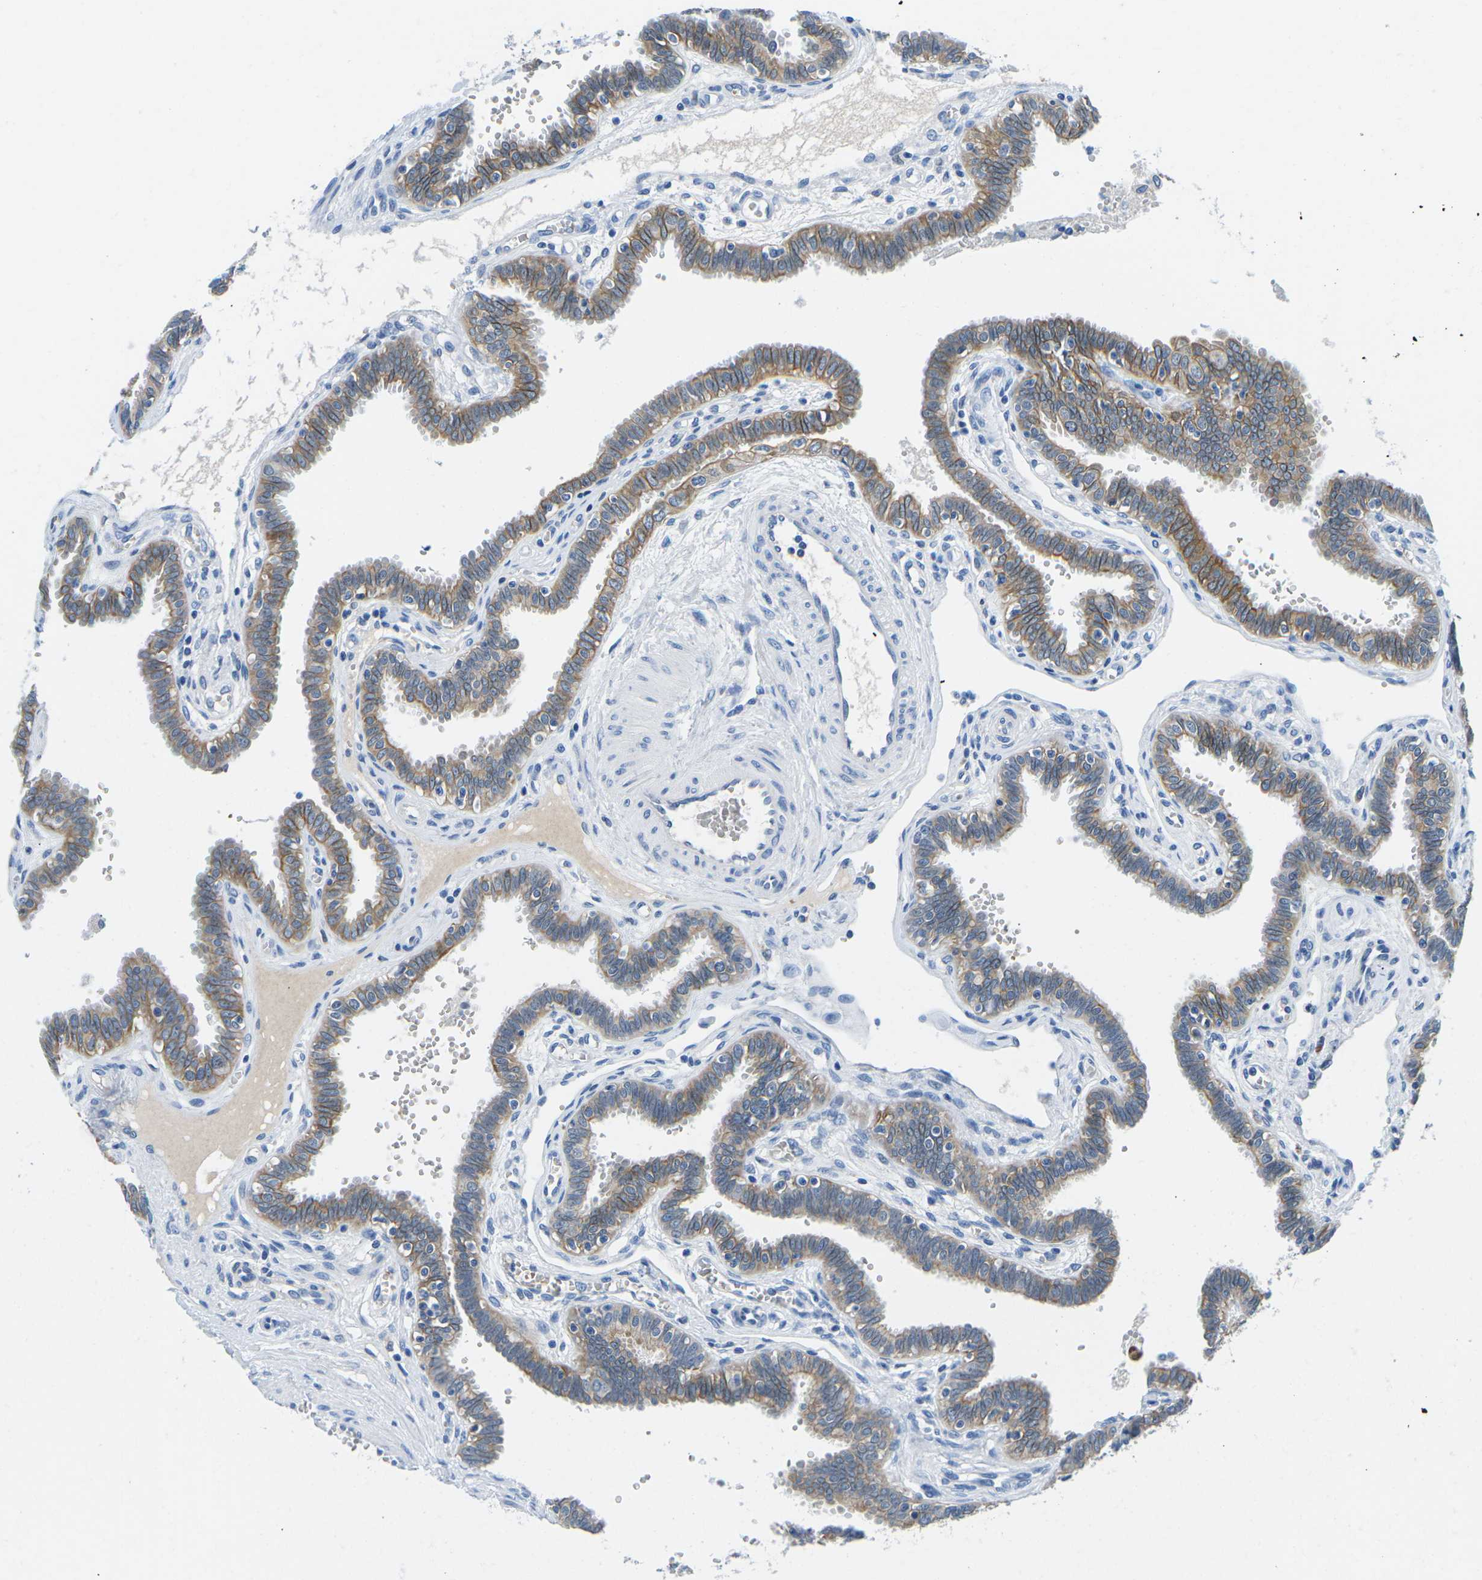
{"staining": {"intensity": "moderate", "quantity": ">75%", "location": "cytoplasmic/membranous"}, "tissue": "fallopian tube", "cell_type": "Glandular cells", "image_type": "normal", "snomed": [{"axis": "morphology", "description": "Normal tissue, NOS"}, {"axis": "topography", "description": "Fallopian tube"}], "caption": "Fallopian tube stained for a protein displays moderate cytoplasmic/membranous positivity in glandular cells. (Stains: DAB (3,3'-diaminobenzidine) in brown, nuclei in blue, Microscopy: brightfield microscopy at high magnification).", "gene": "TM6SF1", "patient": {"sex": "female", "age": 32}}